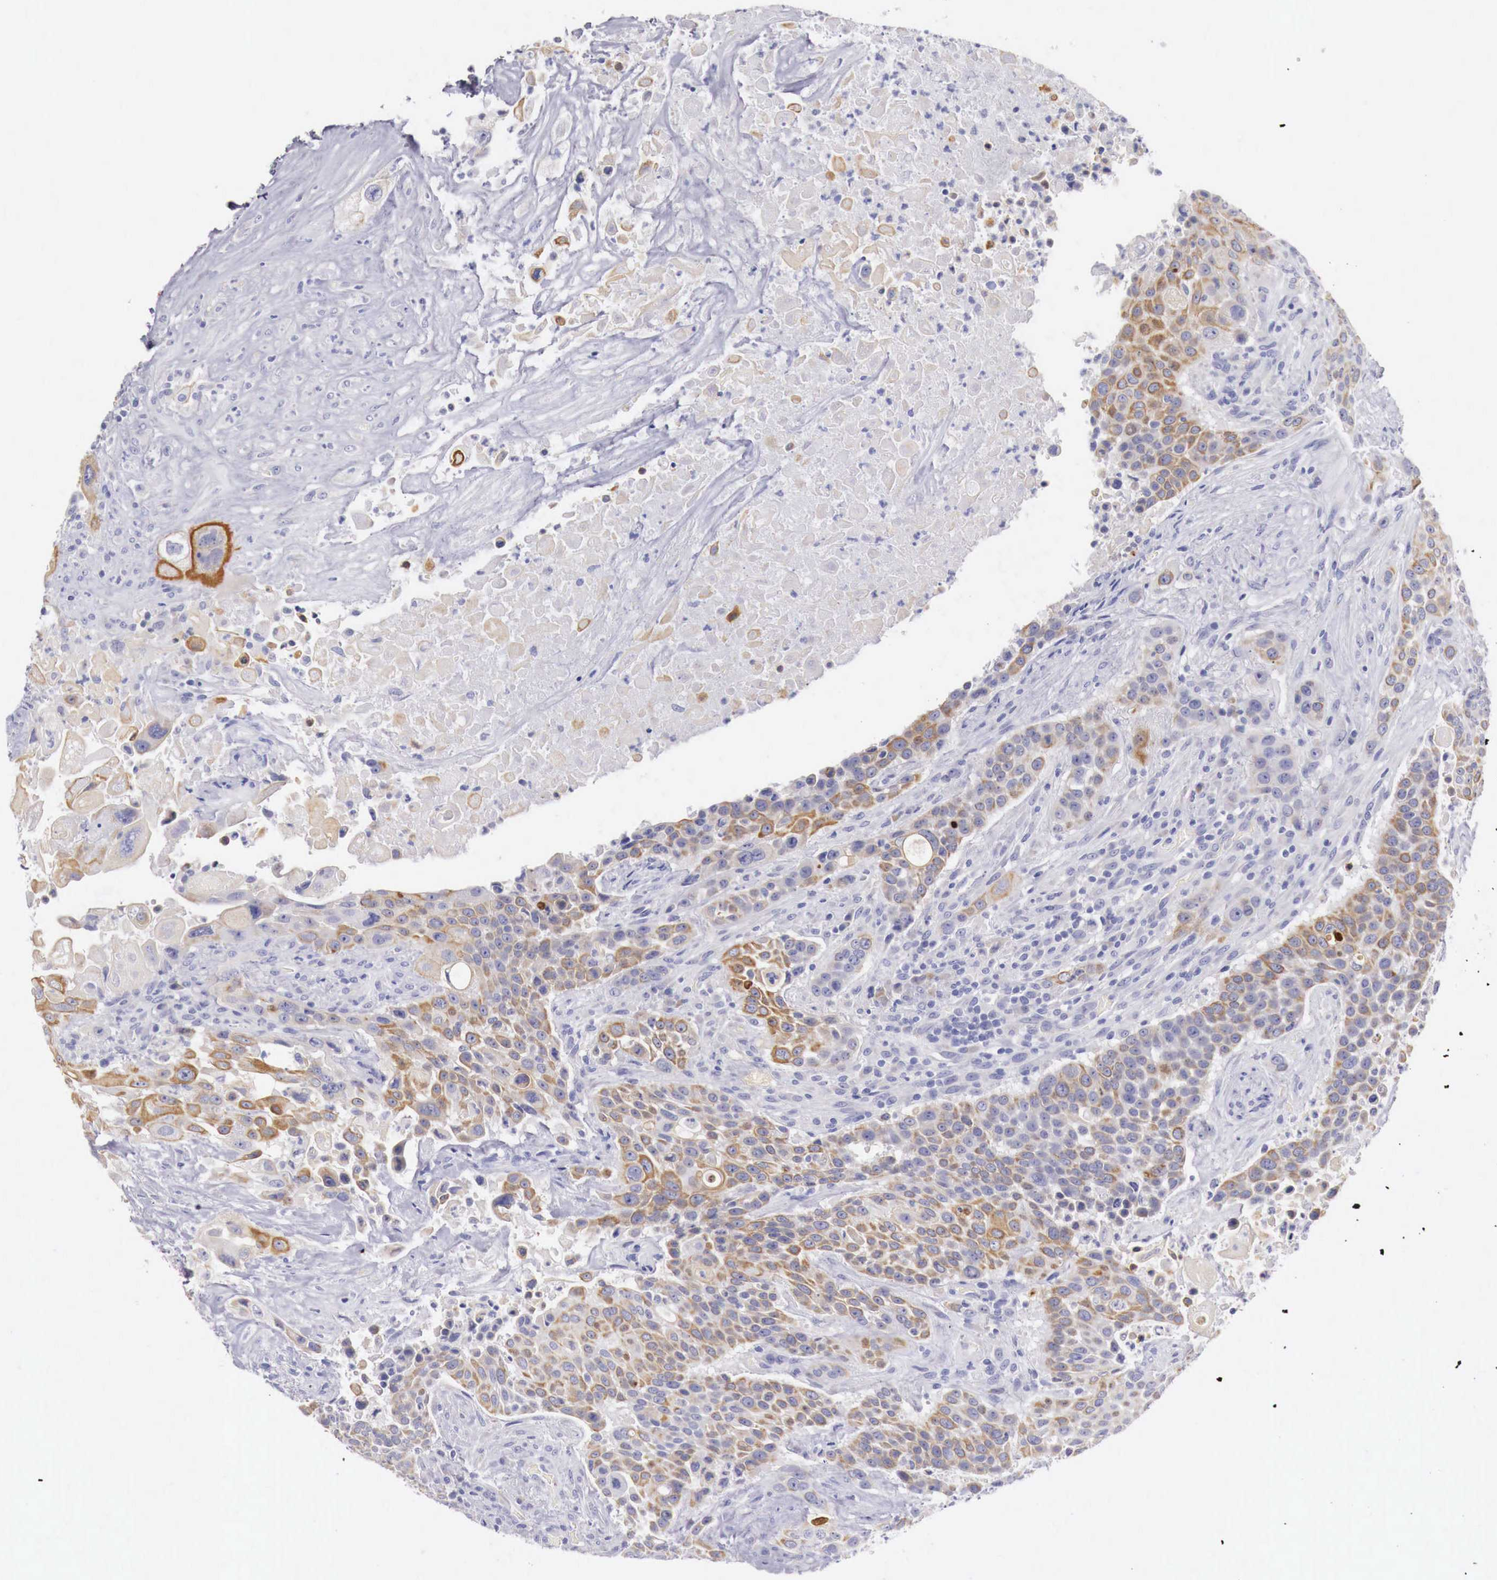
{"staining": {"intensity": "moderate", "quantity": "25%-75%", "location": "cytoplasmic/membranous"}, "tissue": "urothelial cancer", "cell_type": "Tumor cells", "image_type": "cancer", "snomed": [{"axis": "morphology", "description": "Urothelial carcinoma, High grade"}, {"axis": "topography", "description": "Urinary bladder"}], "caption": "About 25%-75% of tumor cells in human urothelial cancer exhibit moderate cytoplasmic/membranous protein expression as visualized by brown immunohistochemical staining.", "gene": "NREP", "patient": {"sex": "male", "age": 74}}